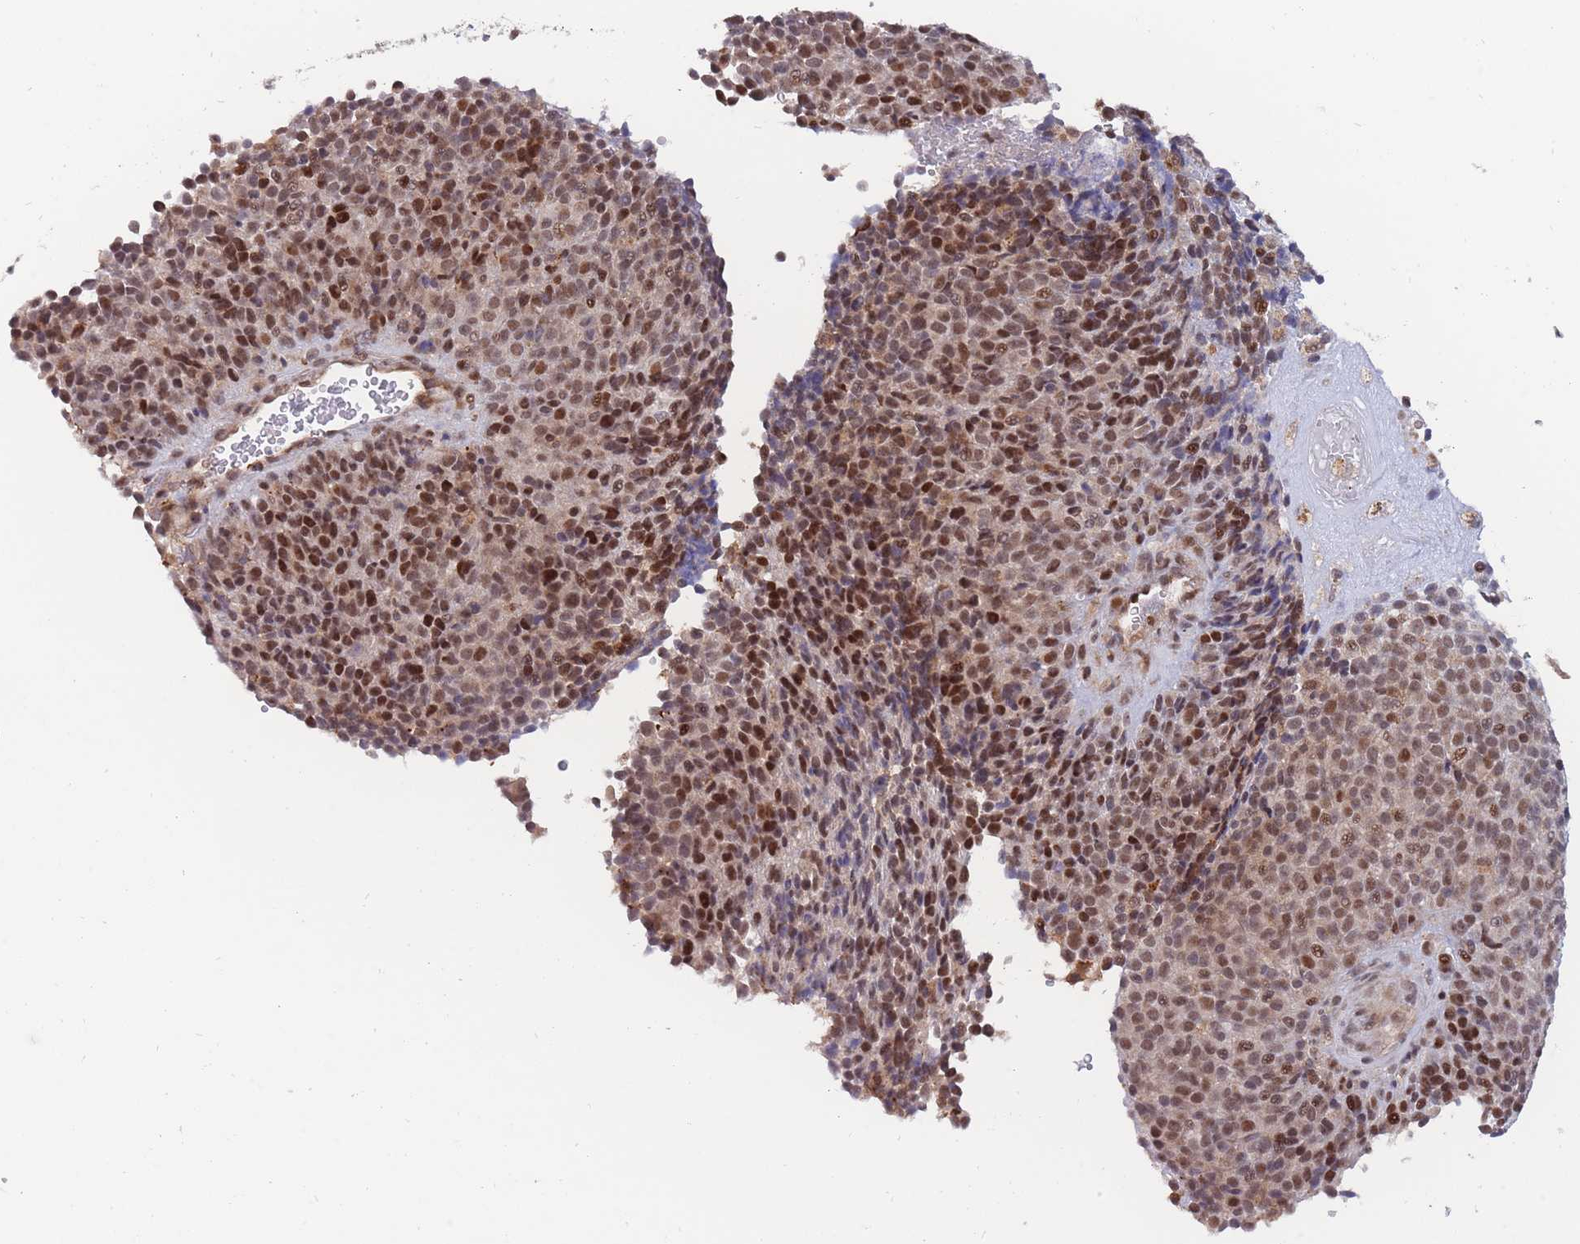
{"staining": {"intensity": "strong", "quantity": ">75%", "location": "cytoplasmic/membranous,nuclear"}, "tissue": "melanoma", "cell_type": "Tumor cells", "image_type": "cancer", "snomed": [{"axis": "morphology", "description": "Malignant melanoma, Metastatic site"}, {"axis": "topography", "description": "Brain"}], "caption": "Strong cytoplasmic/membranous and nuclear positivity for a protein is identified in about >75% of tumor cells of malignant melanoma (metastatic site) using immunohistochemistry.", "gene": "BOD1L1", "patient": {"sex": "female", "age": 56}}